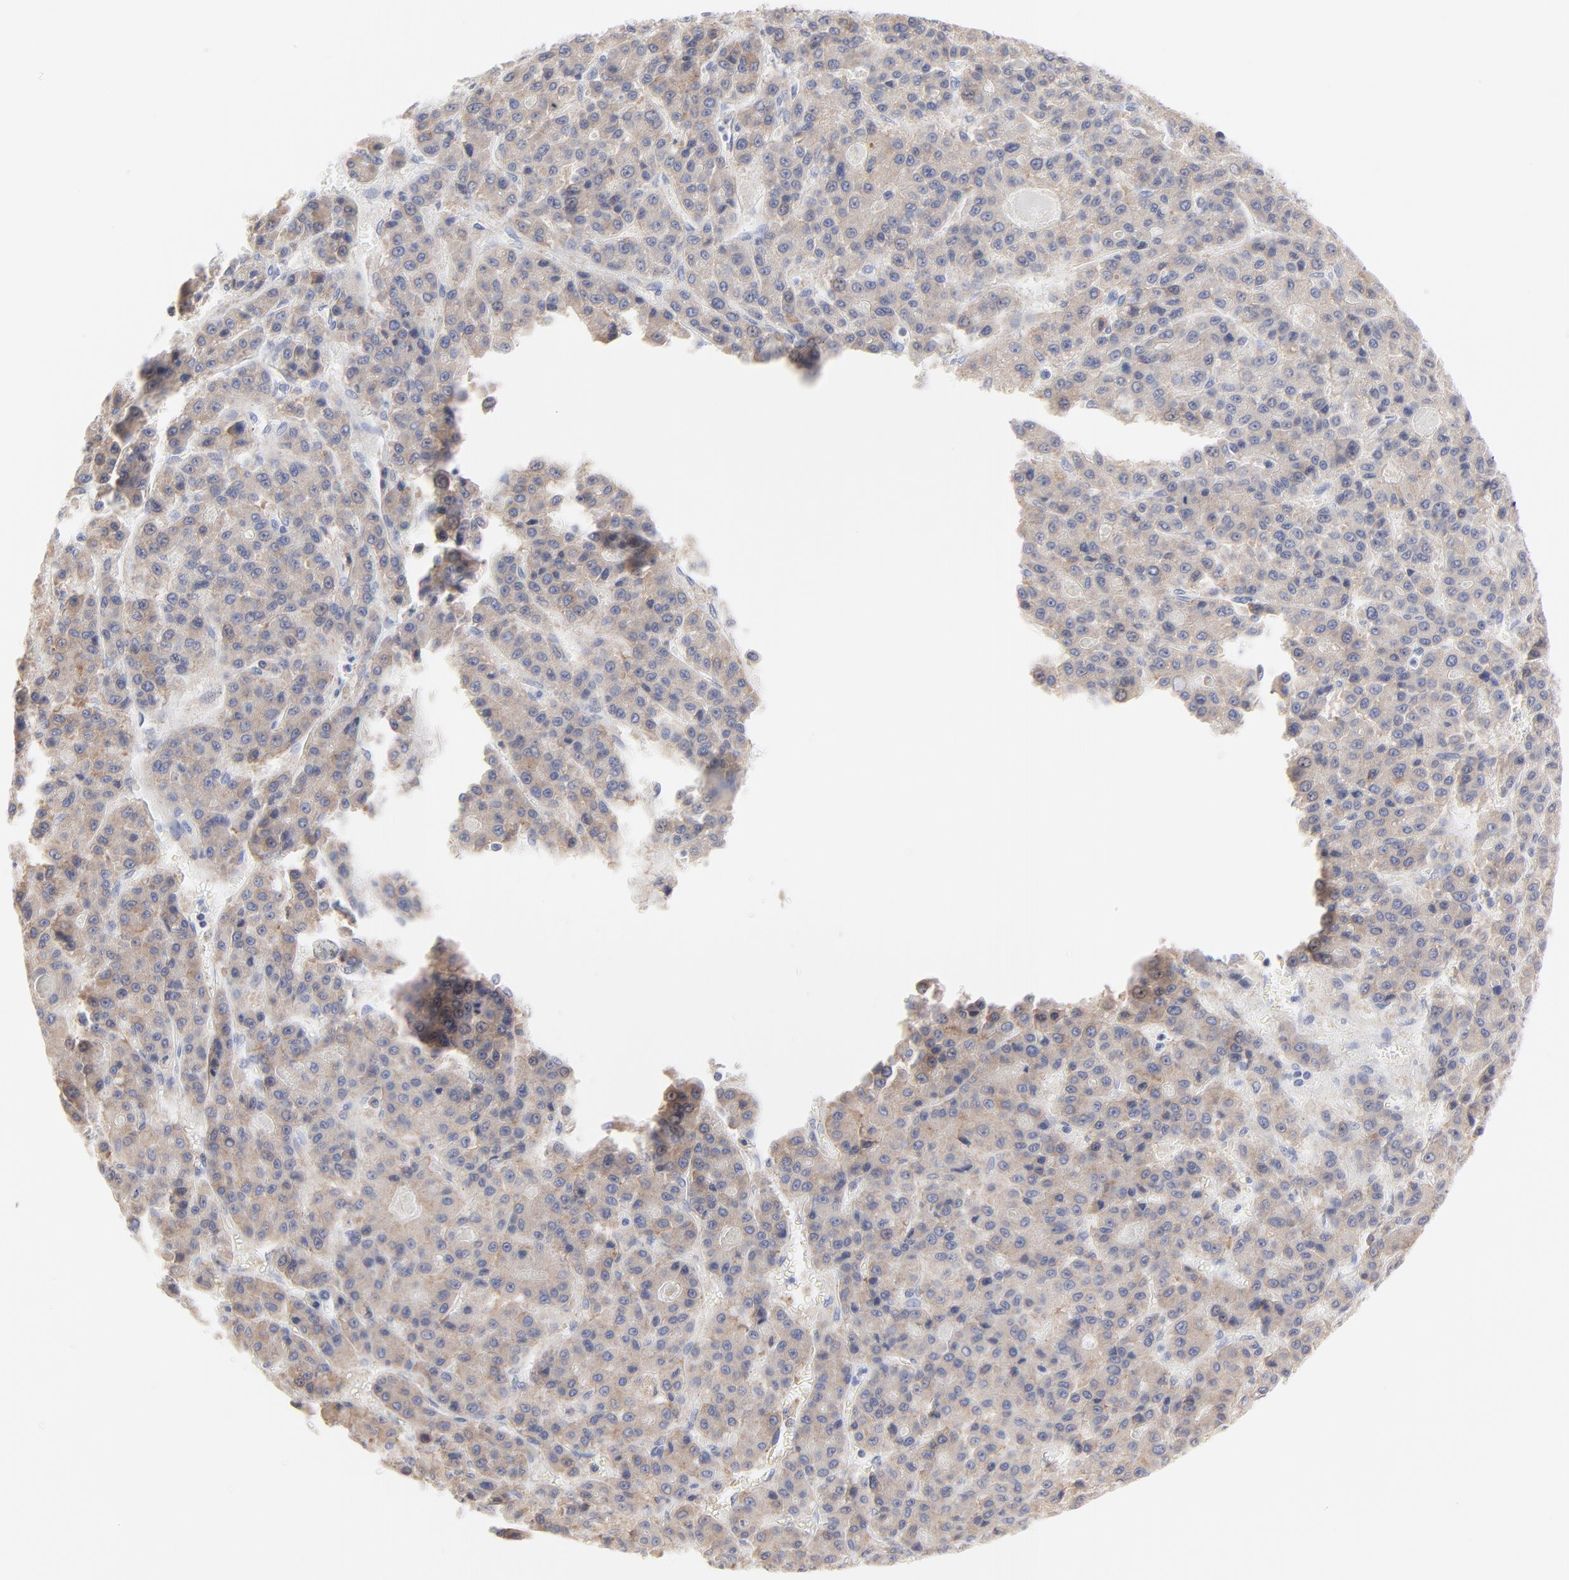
{"staining": {"intensity": "weak", "quantity": ">75%", "location": "cytoplasmic/membranous"}, "tissue": "liver cancer", "cell_type": "Tumor cells", "image_type": "cancer", "snomed": [{"axis": "morphology", "description": "Carcinoma, Hepatocellular, NOS"}, {"axis": "topography", "description": "Liver"}], "caption": "Brown immunohistochemical staining in liver hepatocellular carcinoma demonstrates weak cytoplasmic/membranous positivity in approximately >75% of tumor cells.", "gene": "TRIM22", "patient": {"sex": "male", "age": 70}}